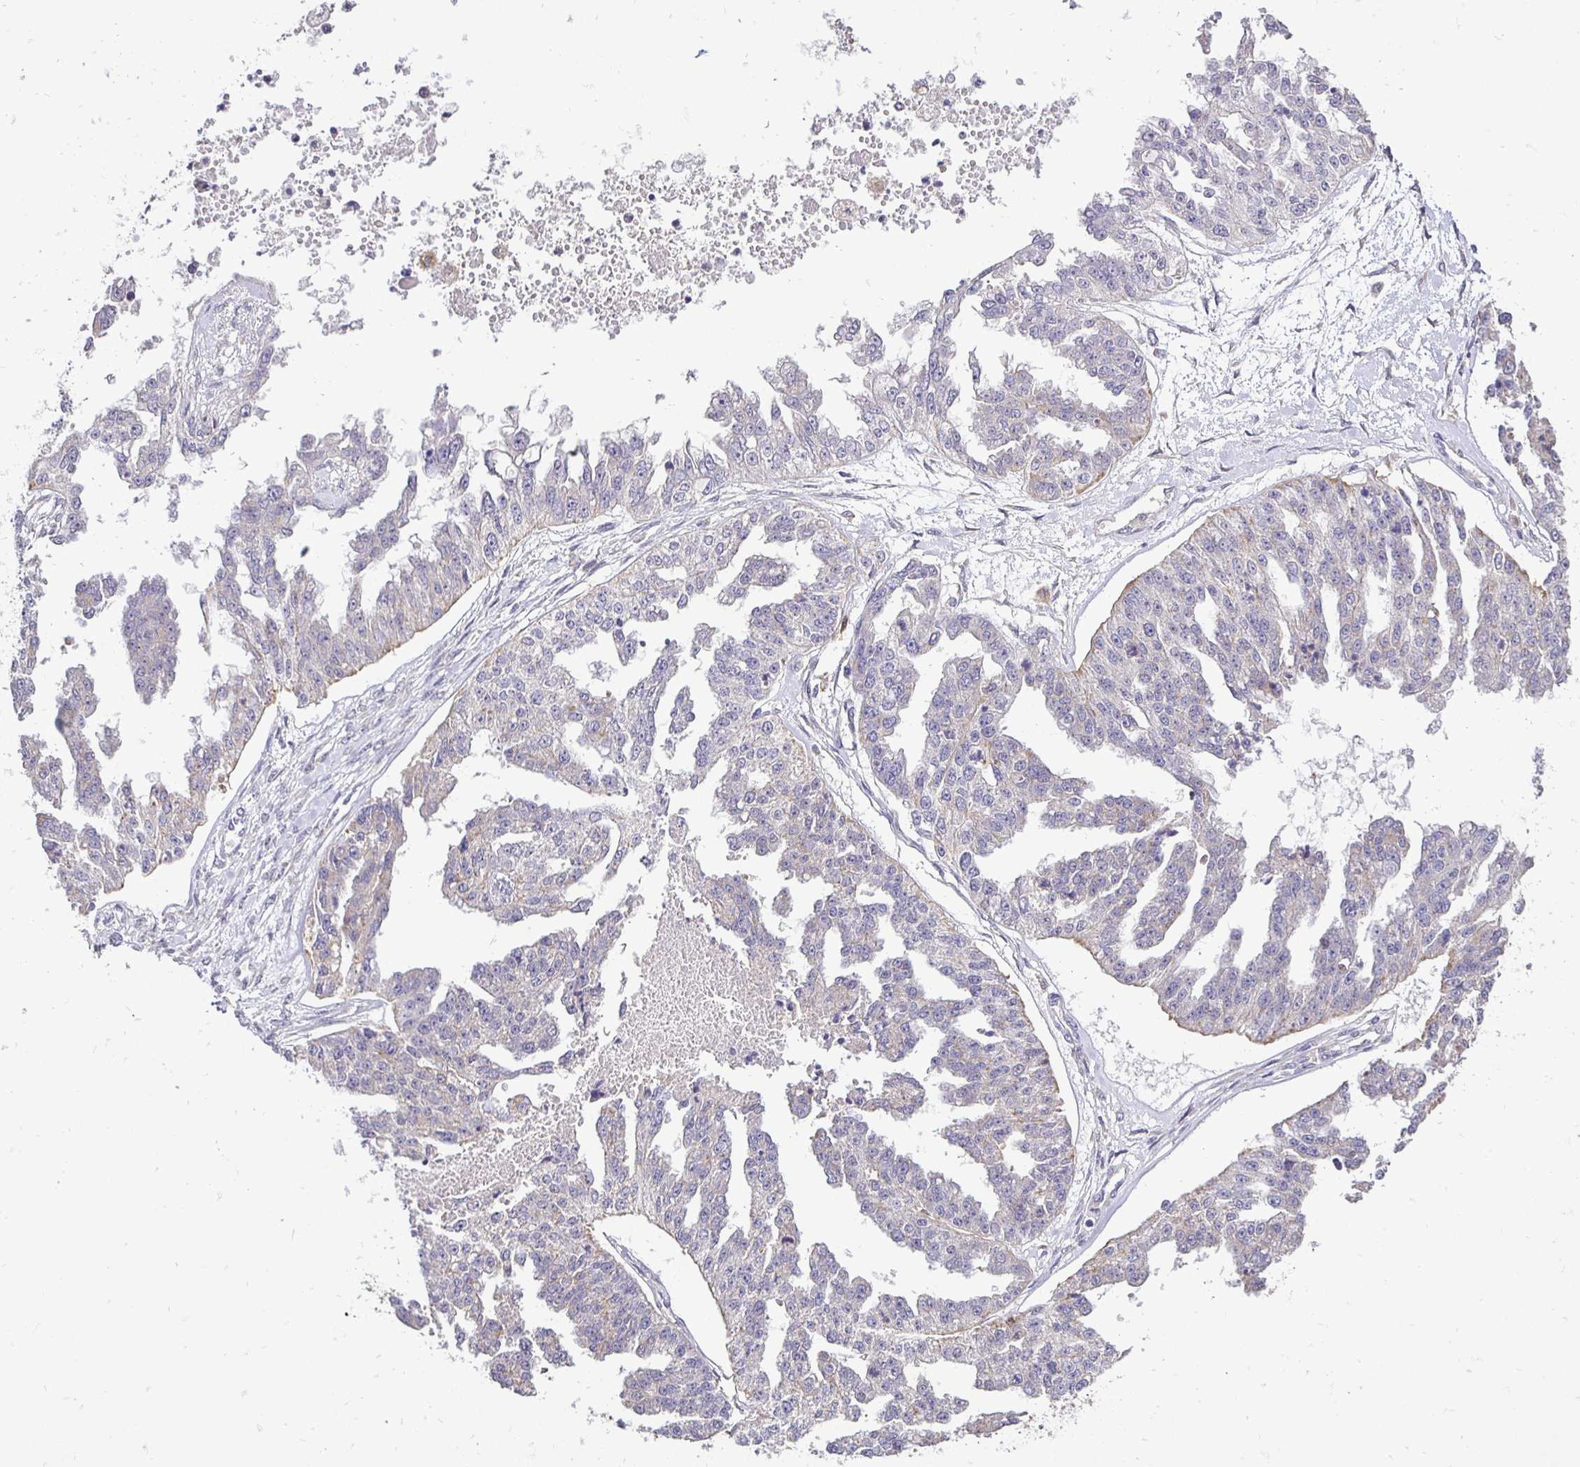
{"staining": {"intensity": "negative", "quantity": "none", "location": "none"}, "tissue": "ovarian cancer", "cell_type": "Tumor cells", "image_type": "cancer", "snomed": [{"axis": "morphology", "description": "Cystadenocarcinoma, serous, NOS"}, {"axis": "topography", "description": "Ovary"}], "caption": "Micrograph shows no protein expression in tumor cells of ovarian cancer tissue.", "gene": "RHEBL1", "patient": {"sex": "female", "age": 58}}